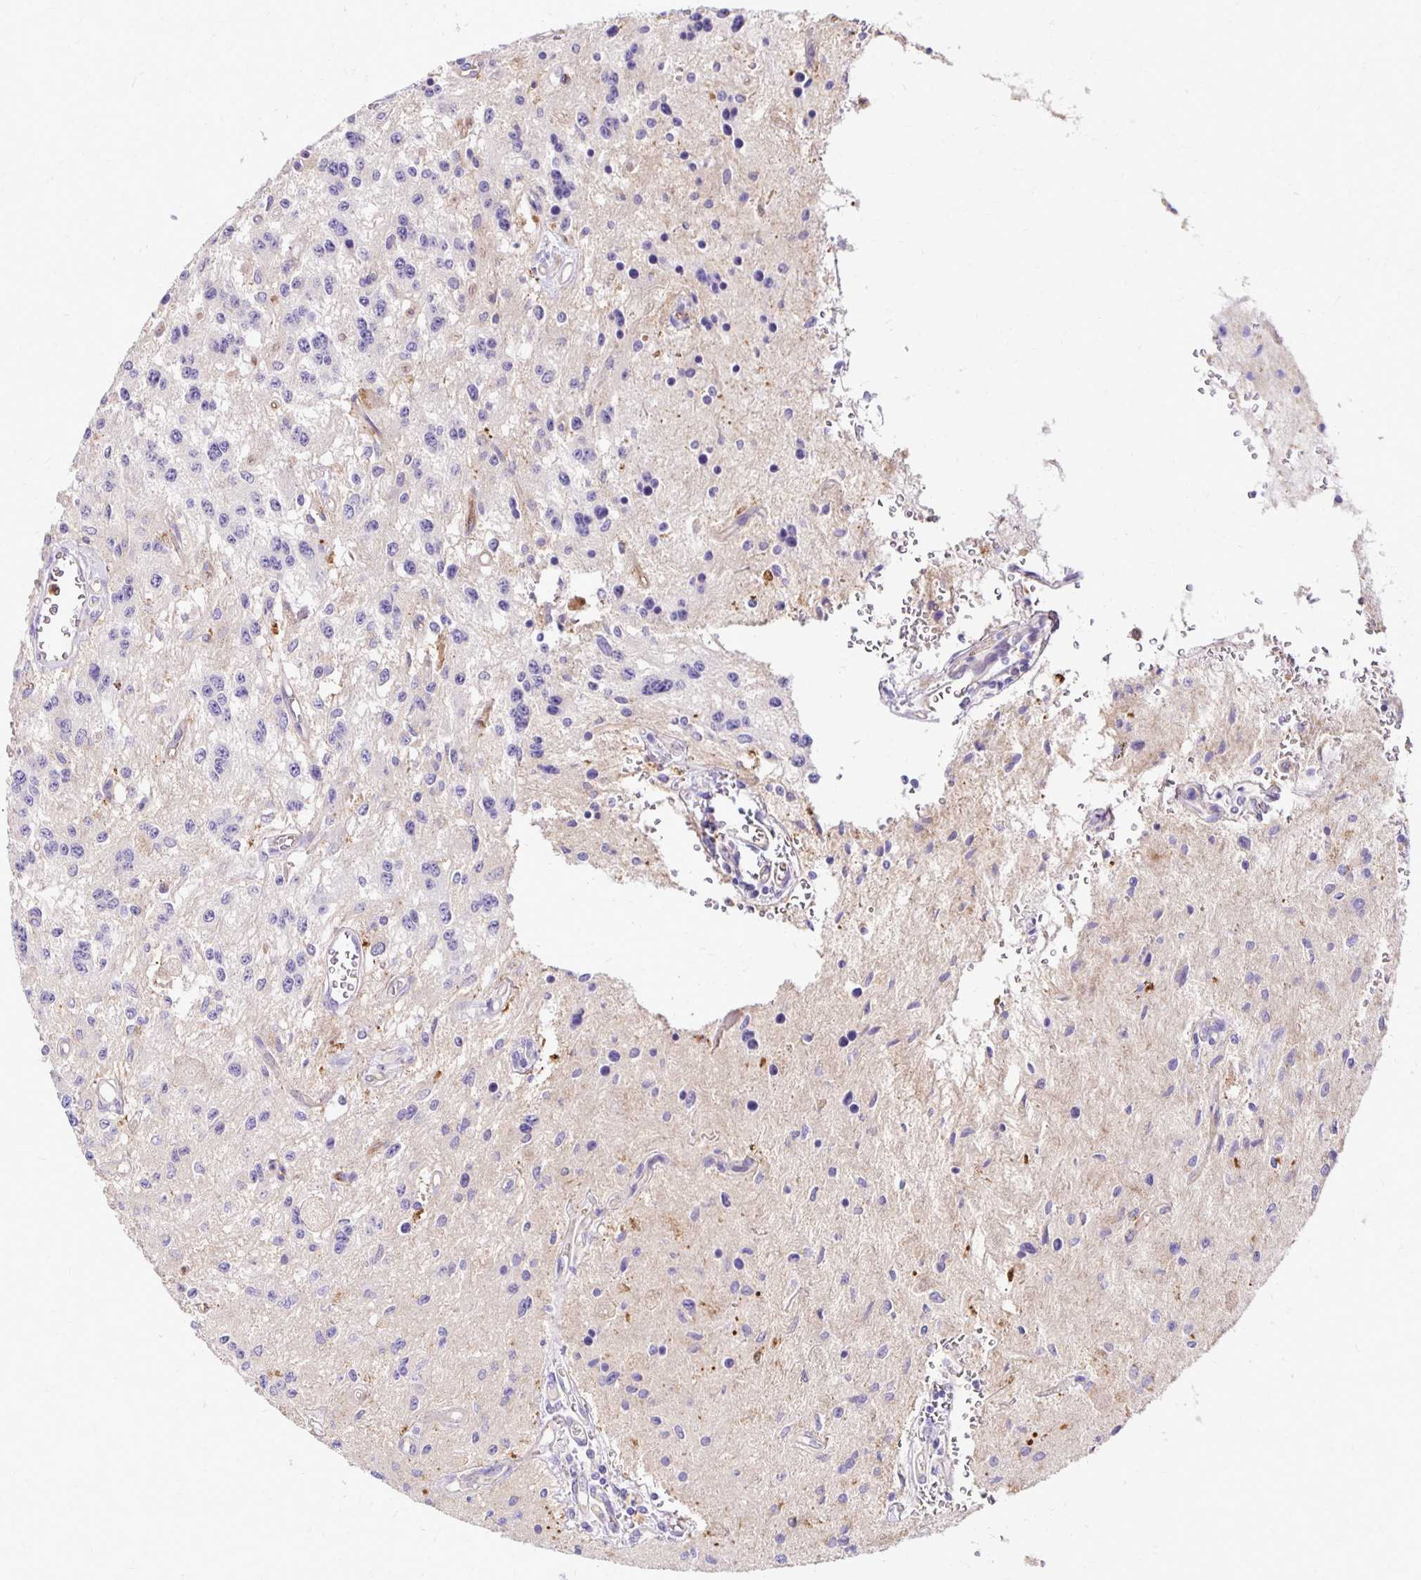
{"staining": {"intensity": "negative", "quantity": "none", "location": "none"}, "tissue": "glioma", "cell_type": "Tumor cells", "image_type": "cancer", "snomed": [{"axis": "morphology", "description": "Glioma, malignant, Low grade"}, {"axis": "topography", "description": "Cerebellum"}], "caption": "The histopathology image reveals no staining of tumor cells in glioma. The staining is performed using DAB (3,3'-diaminobenzidine) brown chromogen with nuclei counter-stained in using hematoxylin.", "gene": "TTYH1", "patient": {"sex": "female", "age": 14}}